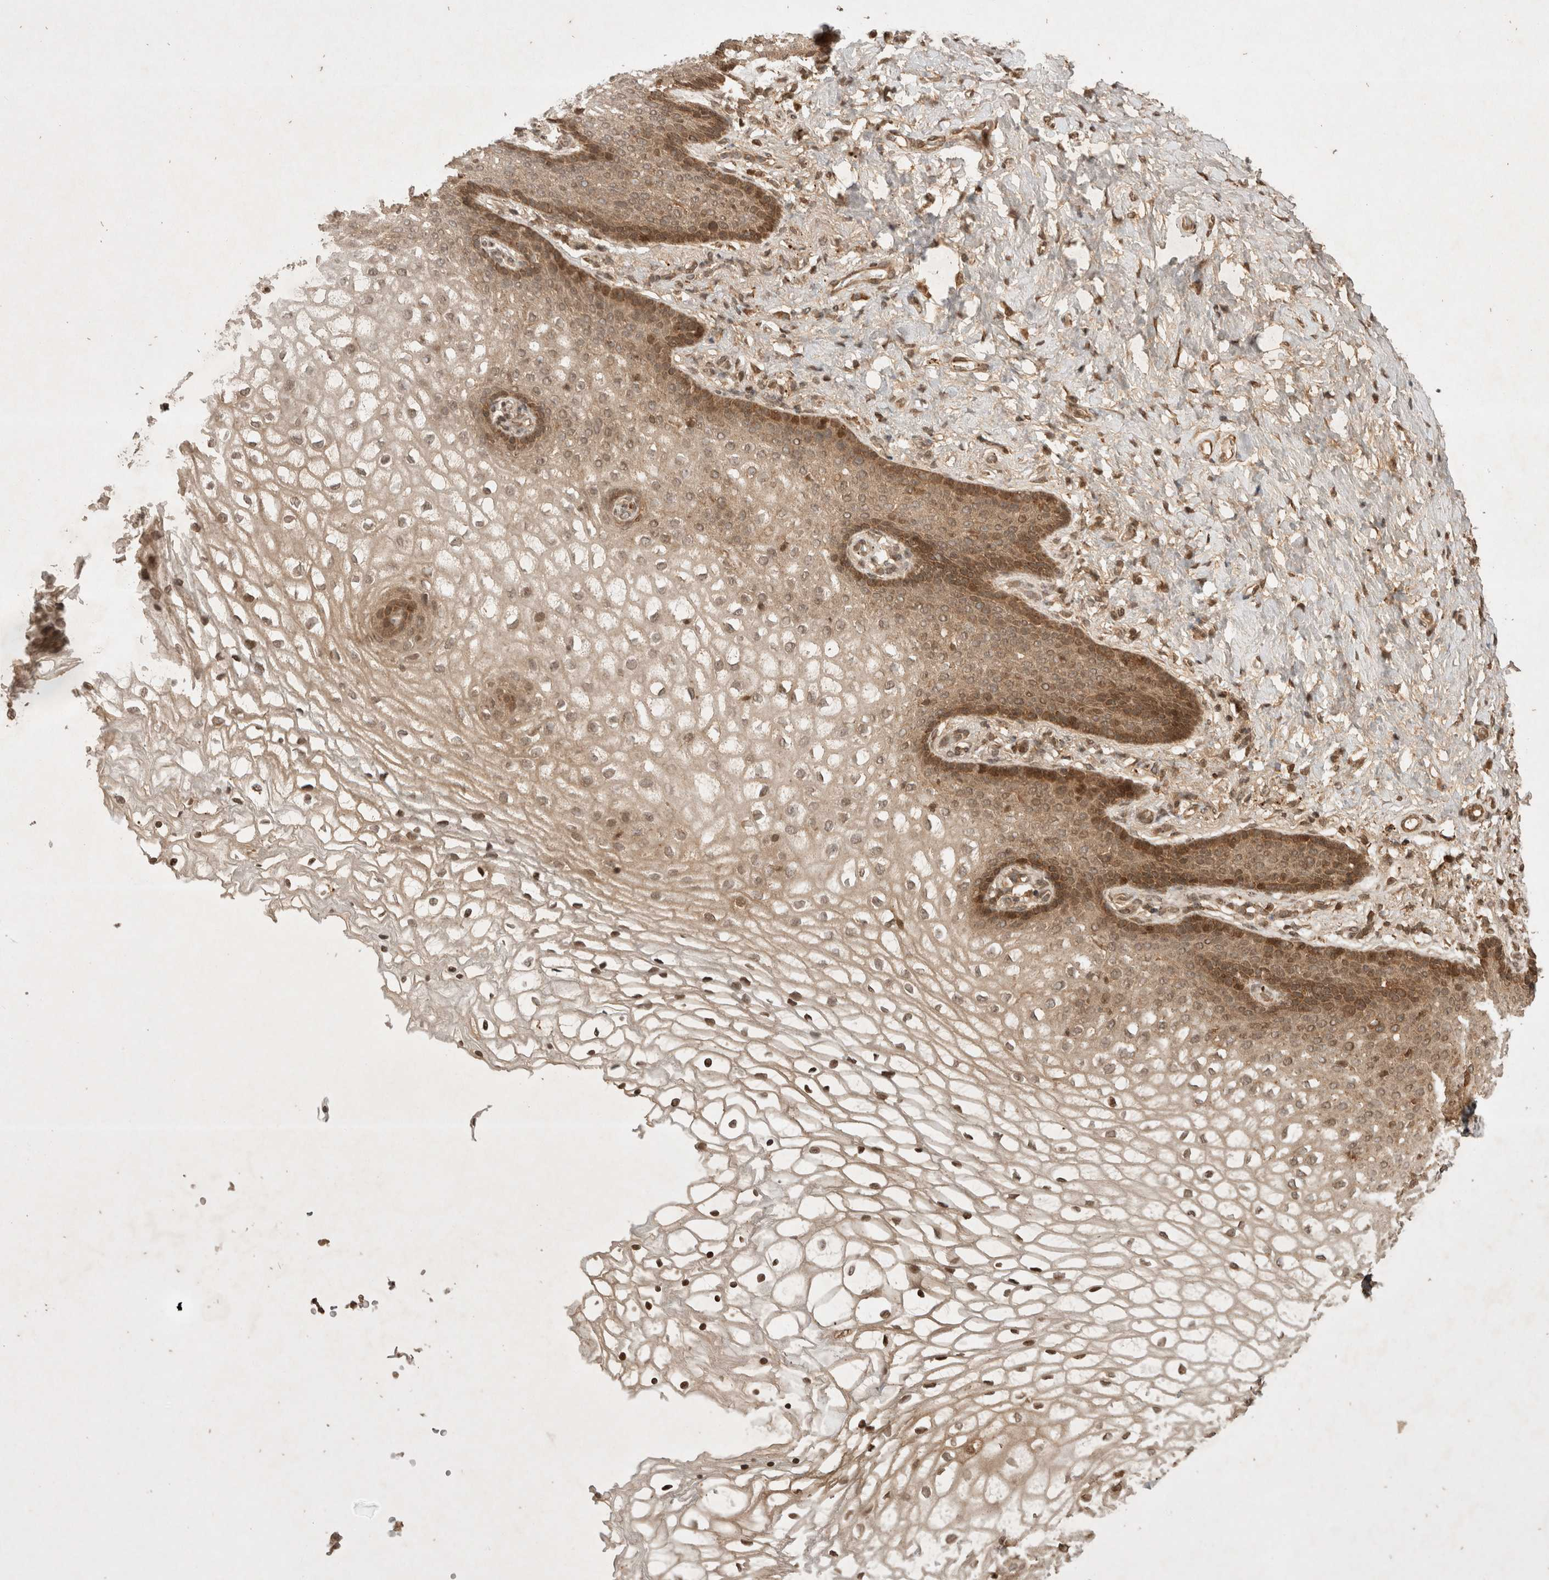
{"staining": {"intensity": "moderate", "quantity": "25%-75%", "location": "cytoplasmic/membranous,nuclear"}, "tissue": "vagina", "cell_type": "Squamous epithelial cells", "image_type": "normal", "snomed": [{"axis": "morphology", "description": "Normal tissue, NOS"}, {"axis": "topography", "description": "Vagina"}], "caption": "Unremarkable vagina was stained to show a protein in brown. There is medium levels of moderate cytoplasmic/membranous,nuclear staining in approximately 25%-75% of squamous epithelial cells.", "gene": "FAM221A", "patient": {"sex": "female", "age": 60}}